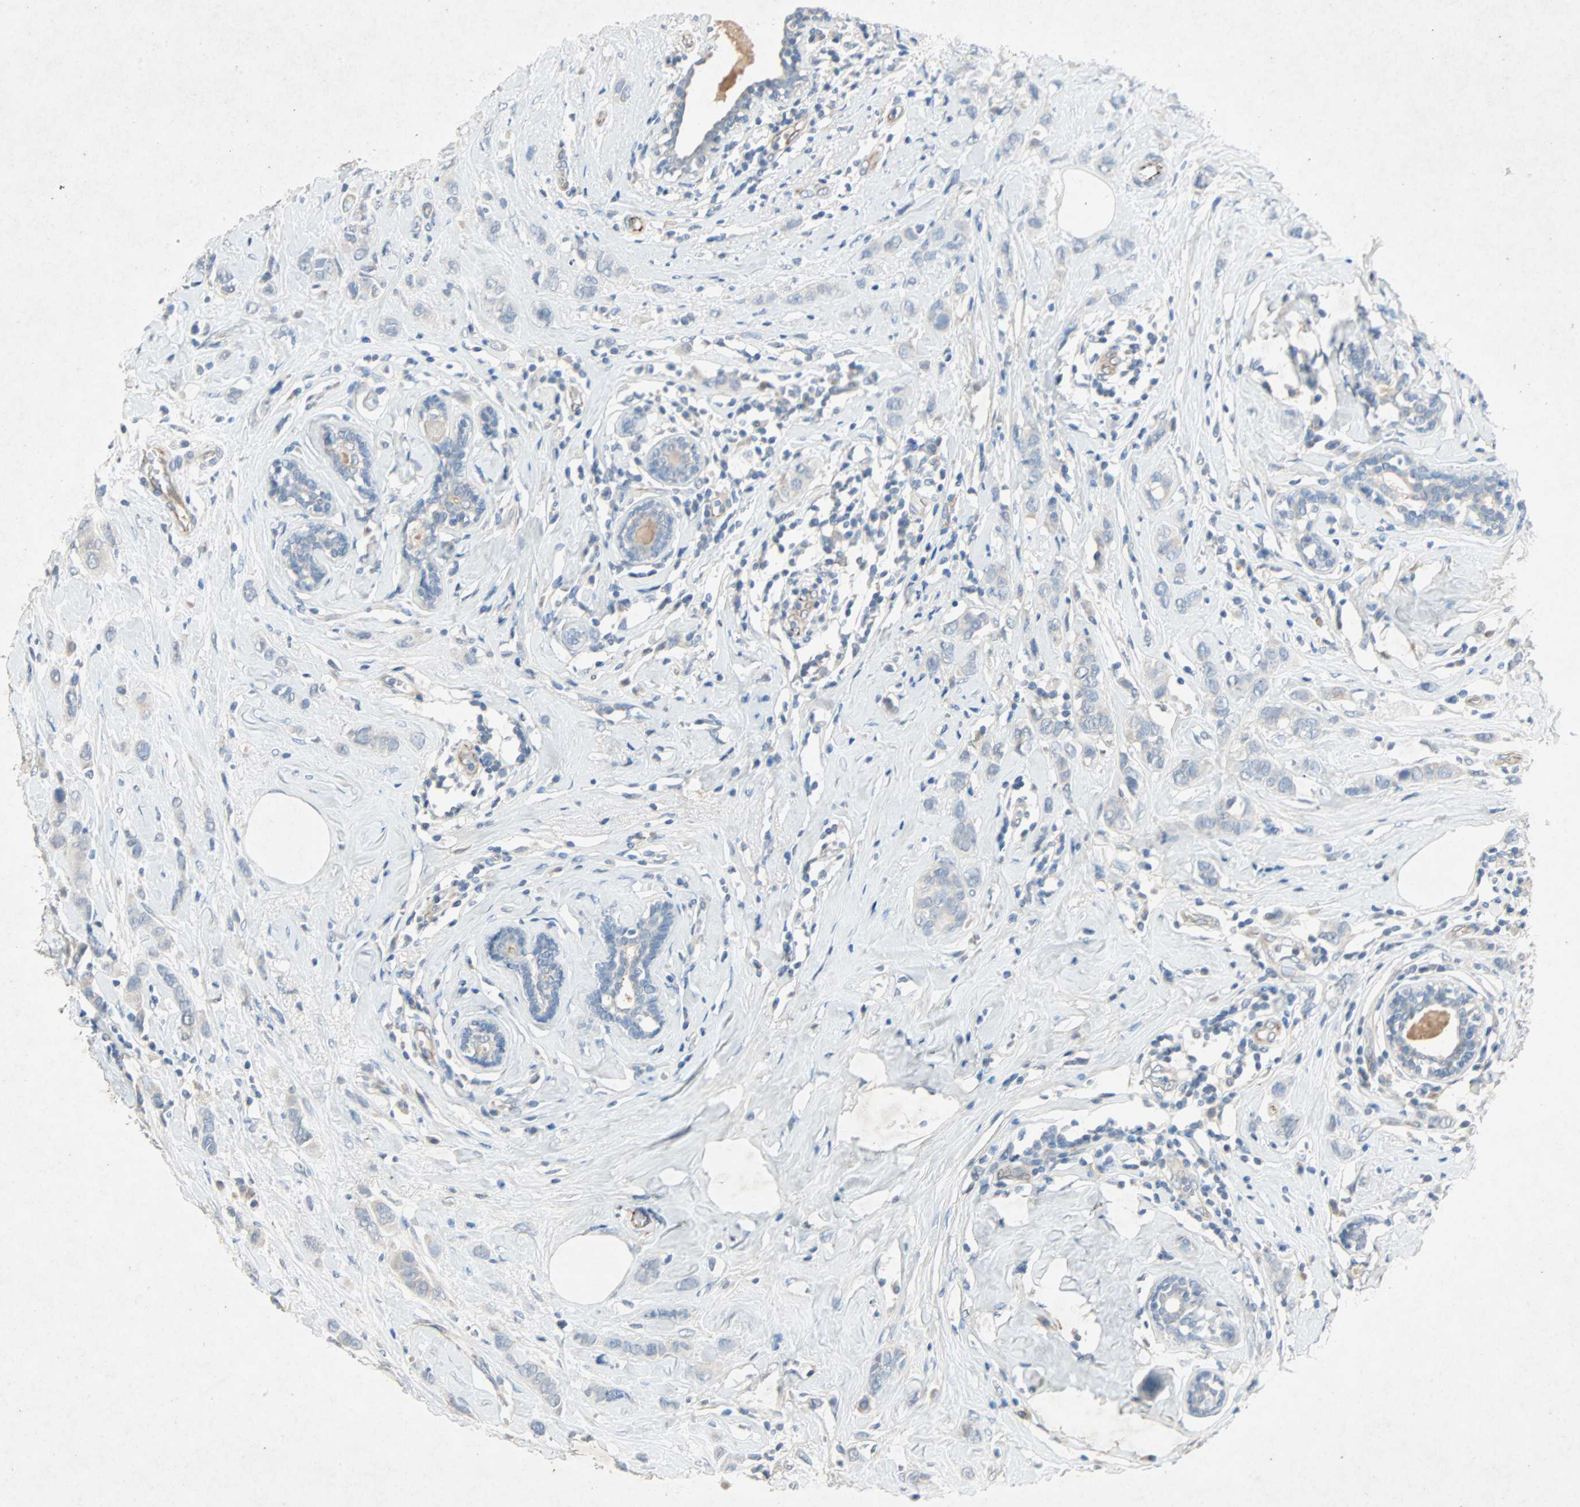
{"staining": {"intensity": "negative", "quantity": "none", "location": "none"}, "tissue": "breast cancer", "cell_type": "Tumor cells", "image_type": "cancer", "snomed": [{"axis": "morphology", "description": "Normal tissue, NOS"}, {"axis": "morphology", "description": "Duct carcinoma"}, {"axis": "topography", "description": "Breast"}], "caption": "Photomicrograph shows no protein positivity in tumor cells of breast cancer tissue. (Stains: DAB (3,3'-diaminobenzidine) IHC with hematoxylin counter stain, Microscopy: brightfield microscopy at high magnification).", "gene": "PCDHB2", "patient": {"sex": "female", "age": 50}}